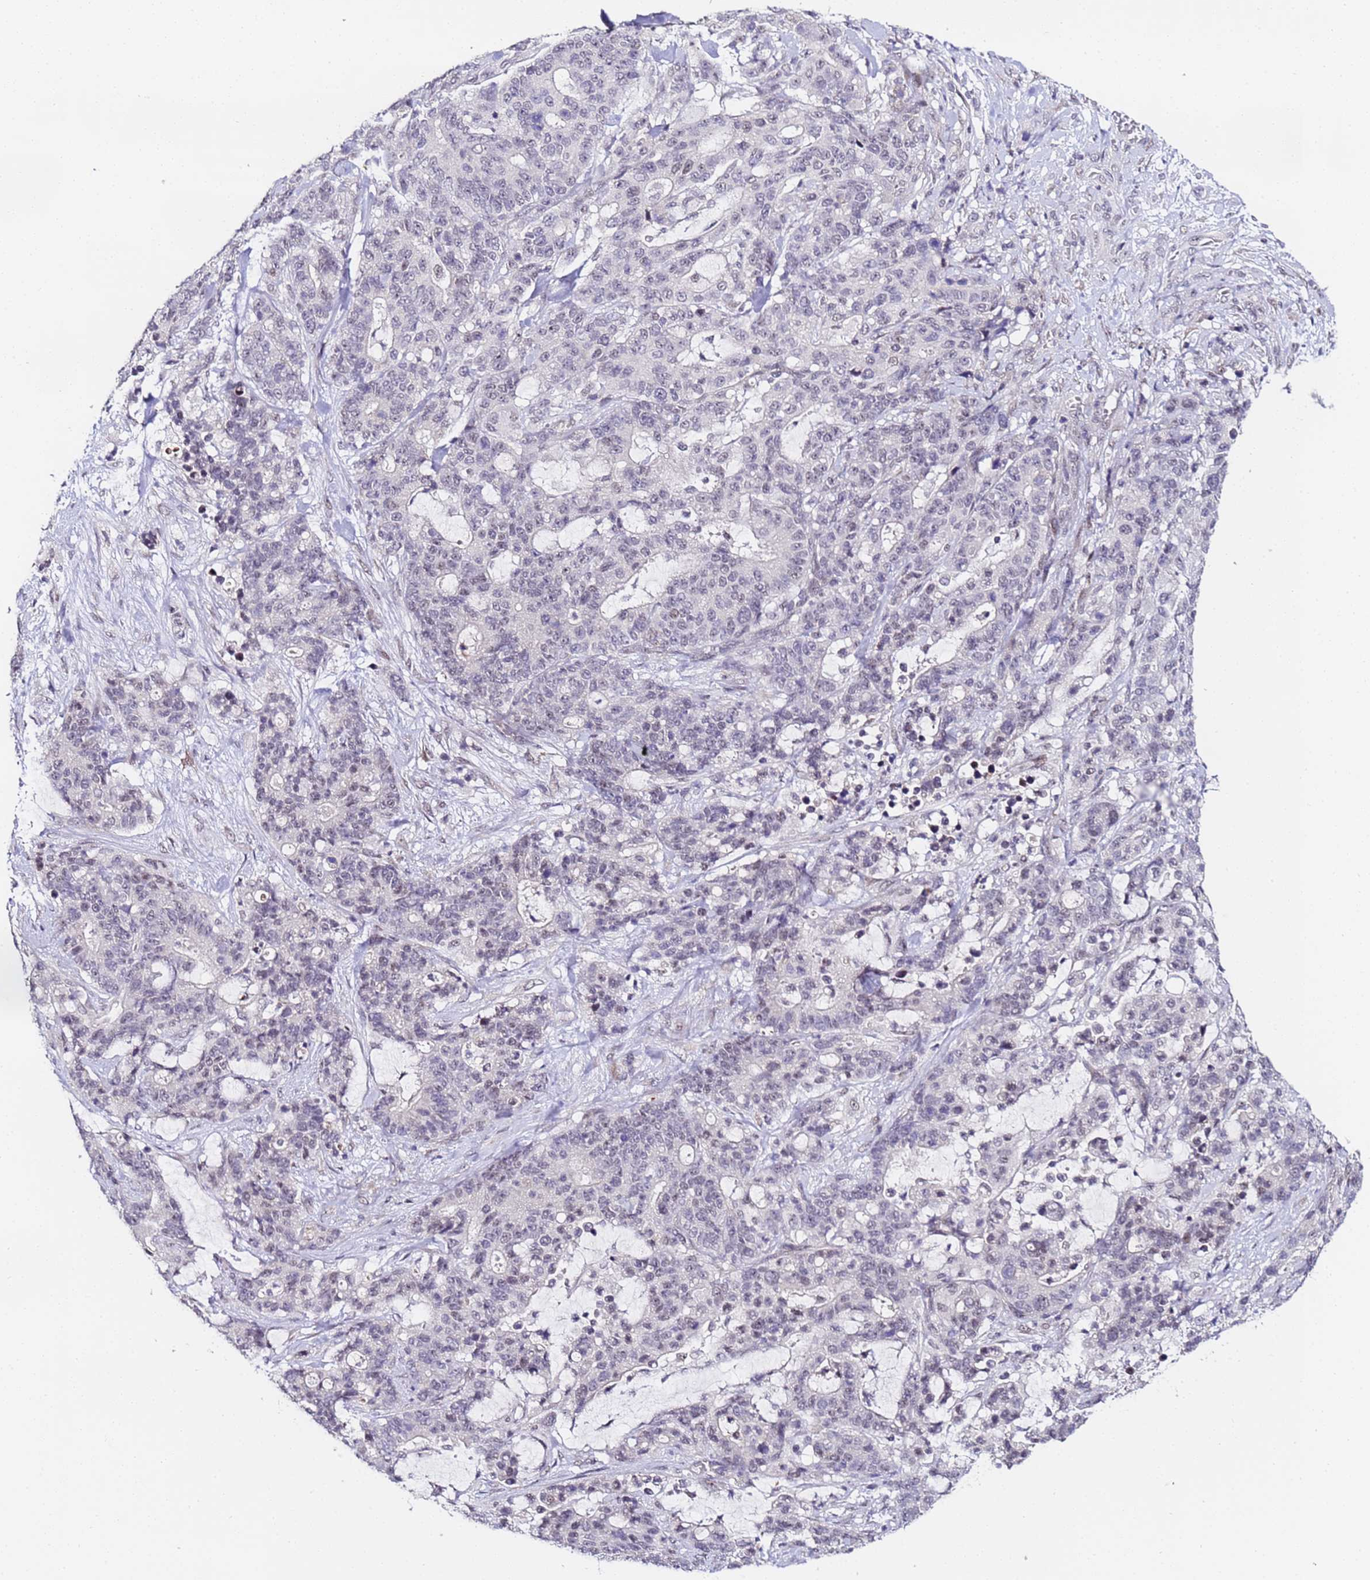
{"staining": {"intensity": "negative", "quantity": "none", "location": "none"}, "tissue": "stomach cancer", "cell_type": "Tumor cells", "image_type": "cancer", "snomed": [{"axis": "morphology", "description": "Normal tissue, NOS"}, {"axis": "morphology", "description": "Adenocarcinoma, NOS"}, {"axis": "topography", "description": "Stomach"}], "caption": "Histopathology image shows no protein expression in tumor cells of adenocarcinoma (stomach) tissue.", "gene": "LSM3", "patient": {"sex": "female", "age": 64}}